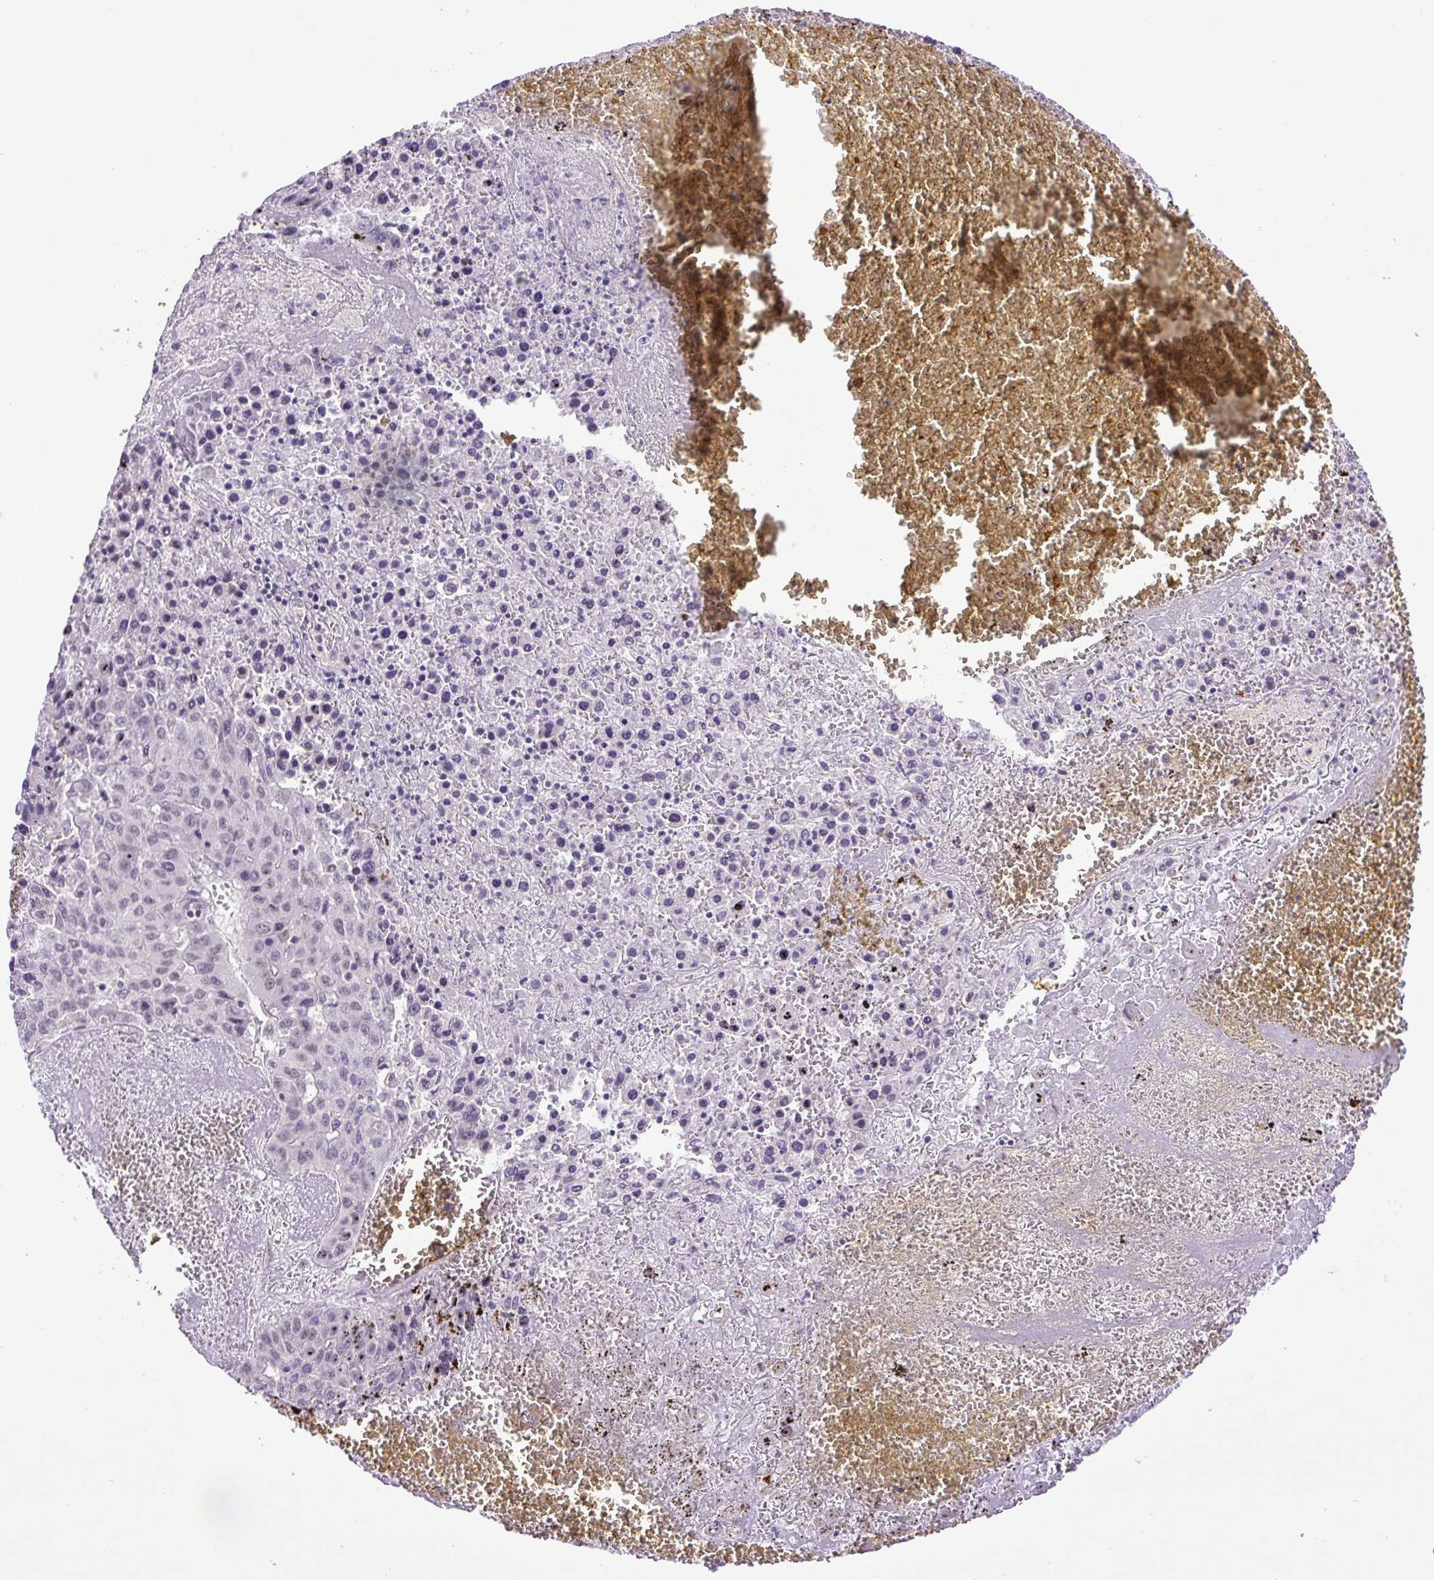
{"staining": {"intensity": "negative", "quantity": "none", "location": "none"}, "tissue": "liver cancer", "cell_type": "Tumor cells", "image_type": "cancer", "snomed": [{"axis": "morphology", "description": "Carcinoma, Hepatocellular, NOS"}, {"axis": "topography", "description": "Liver"}], "caption": "Immunohistochemistry (IHC) of human liver cancer (hepatocellular carcinoma) shows no staining in tumor cells.", "gene": "KPNA1", "patient": {"sex": "female", "age": 53}}